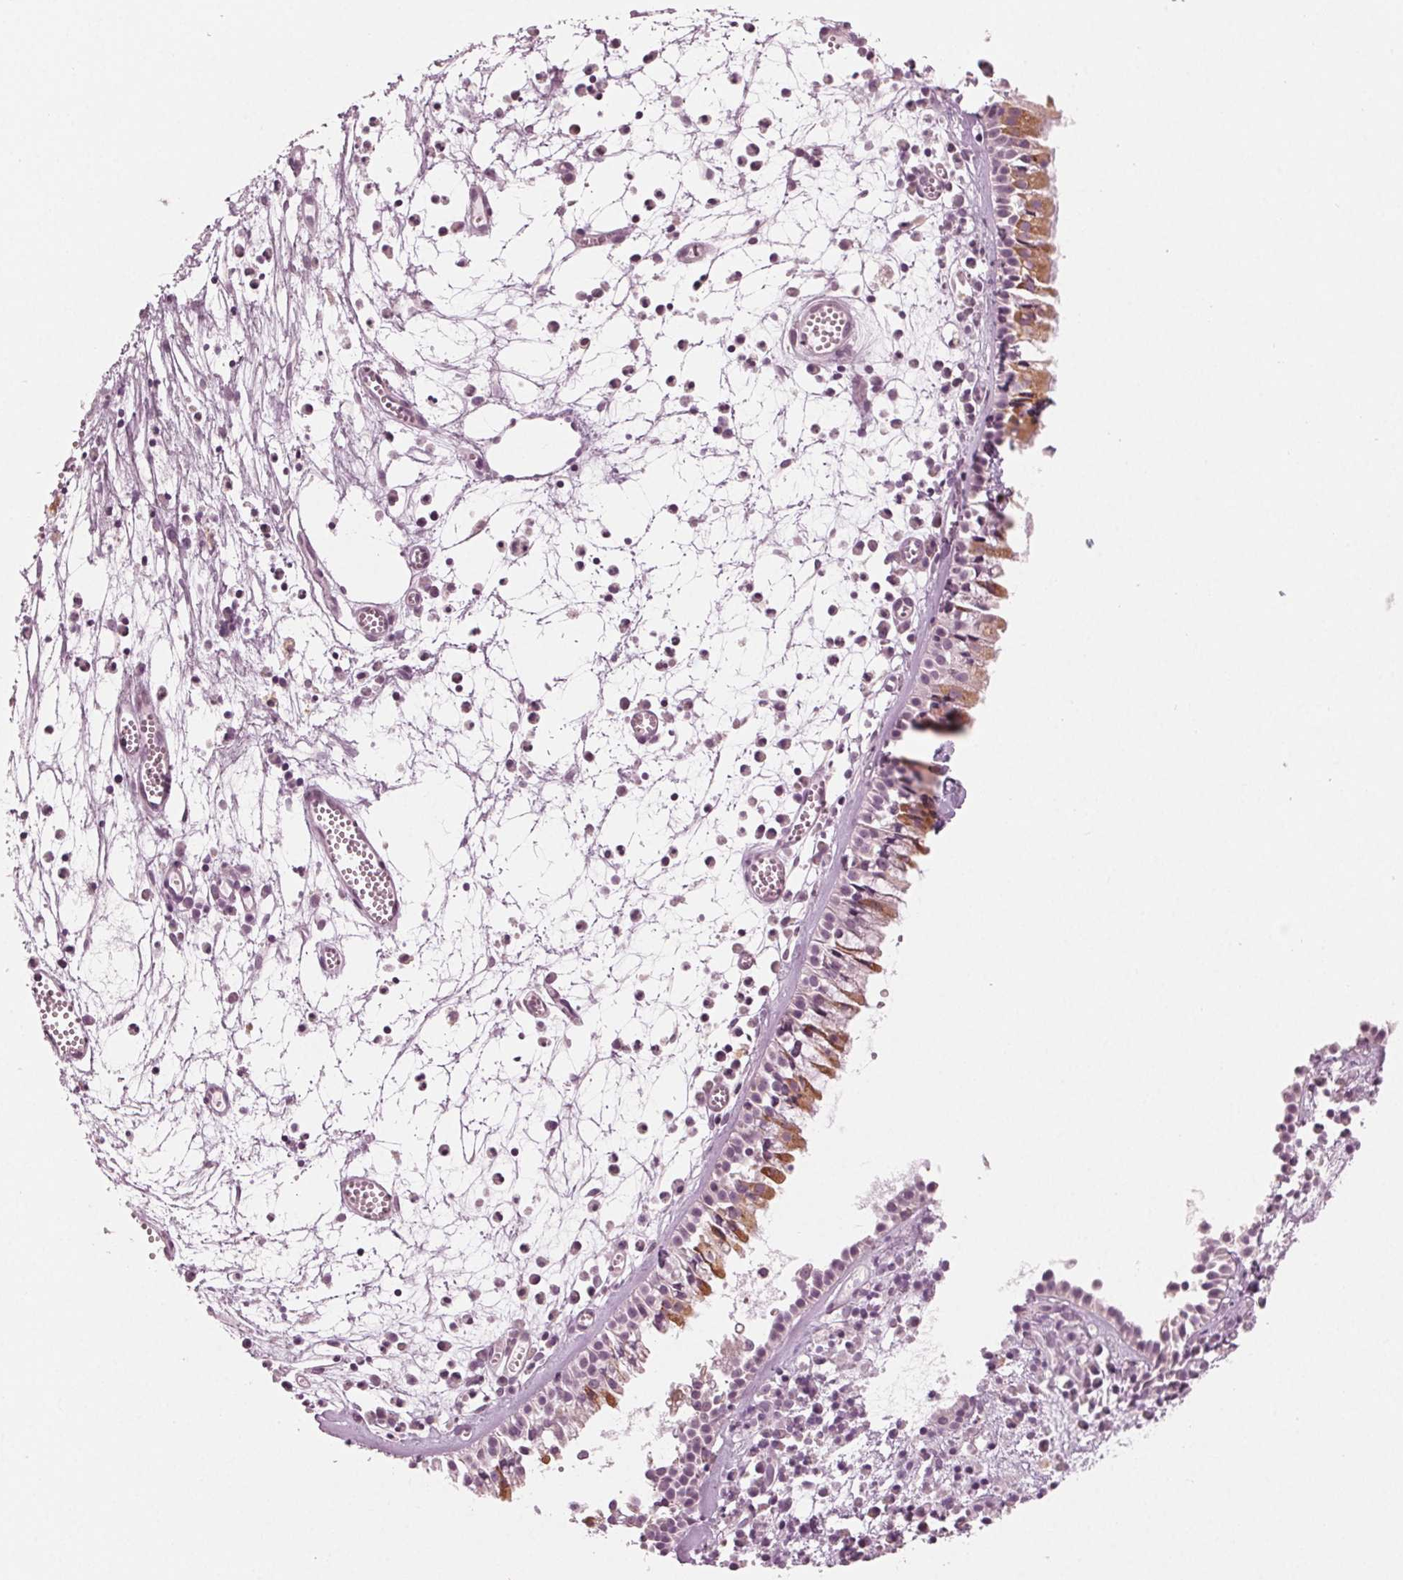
{"staining": {"intensity": "moderate", "quantity": "25%-75%", "location": "cytoplasmic/membranous"}, "tissue": "nasopharynx", "cell_type": "Respiratory epithelial cells", "image_type": "normal", "snomed": [{"axis": "morphology", "description": "Normal tissue, NOS"}, {"axis": "topography", "description": "Nasopharynx"}], "caption": "High-magnification brightfield microscopy of unremarkable nasopharynx stained with DAB (brown) and counterstained with hematoxylin (blue). respiratory epithelial cells exhibit moderate cytoplasmic/membranous positivity is seen in approximately25%-75% of cells.", "gene": "PRAP1", "patient": {"sex": "female", "age": 52}}